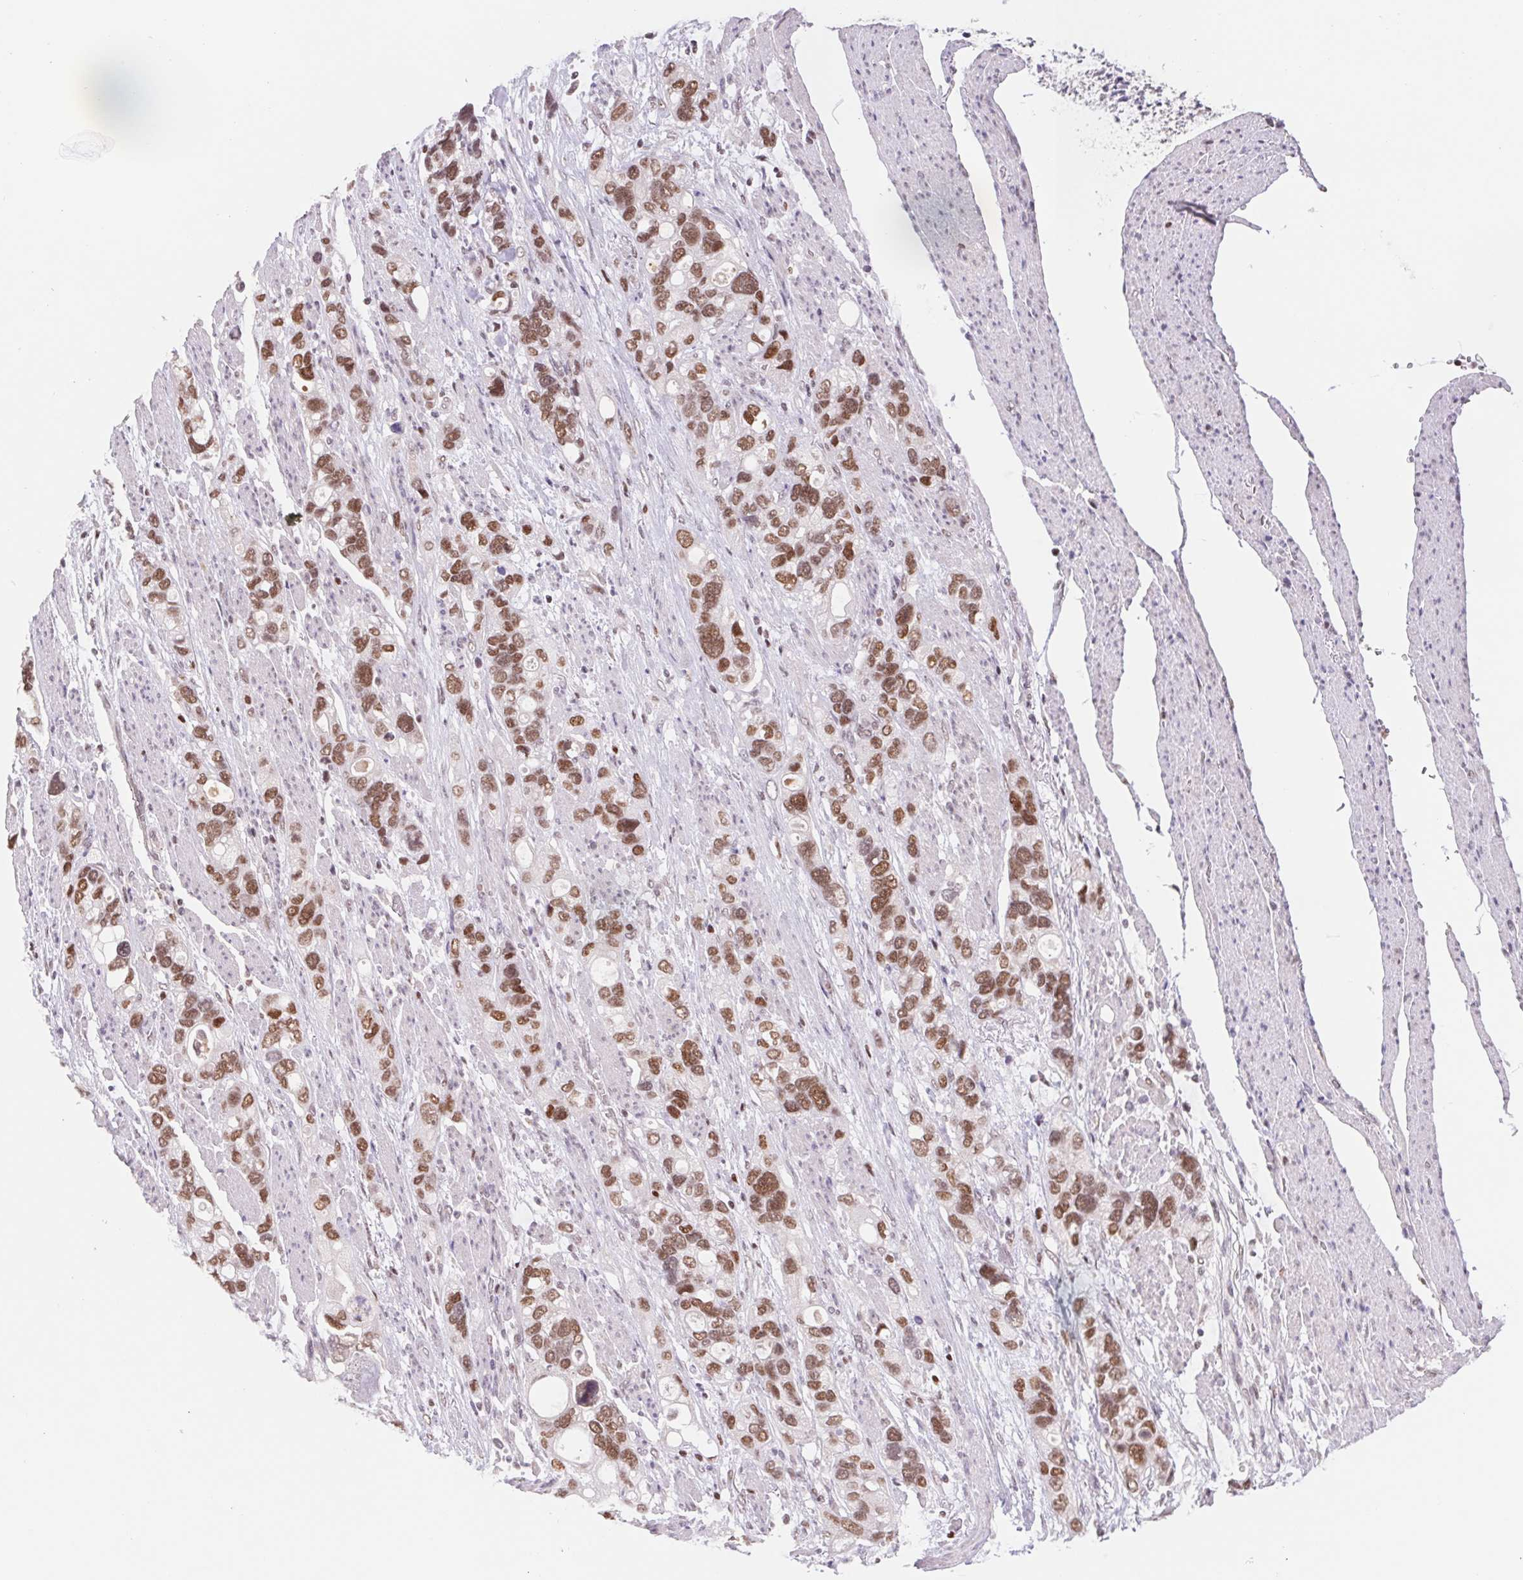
{"staining": {"intensity": "moderate", "quantity": ">75%", "location": "nuclear"}, "tissue": "stomach cancer", "cell_type": "Tumor cells", "image_type": "cancer", "snomed": [{"axis": "morphology", "description": "Adenocarcinoma, NOS"}, {"axis": "topography", "description": "Stomach, upper"}], "caption": "Immunohistochemical staining of human stomach adenocarcinoma shows medium levels of moderate nuclear protein staining in about >75% of tumor cells.", "gene": "TRERF1", "patient": {"sex": "female", "age": 81}}